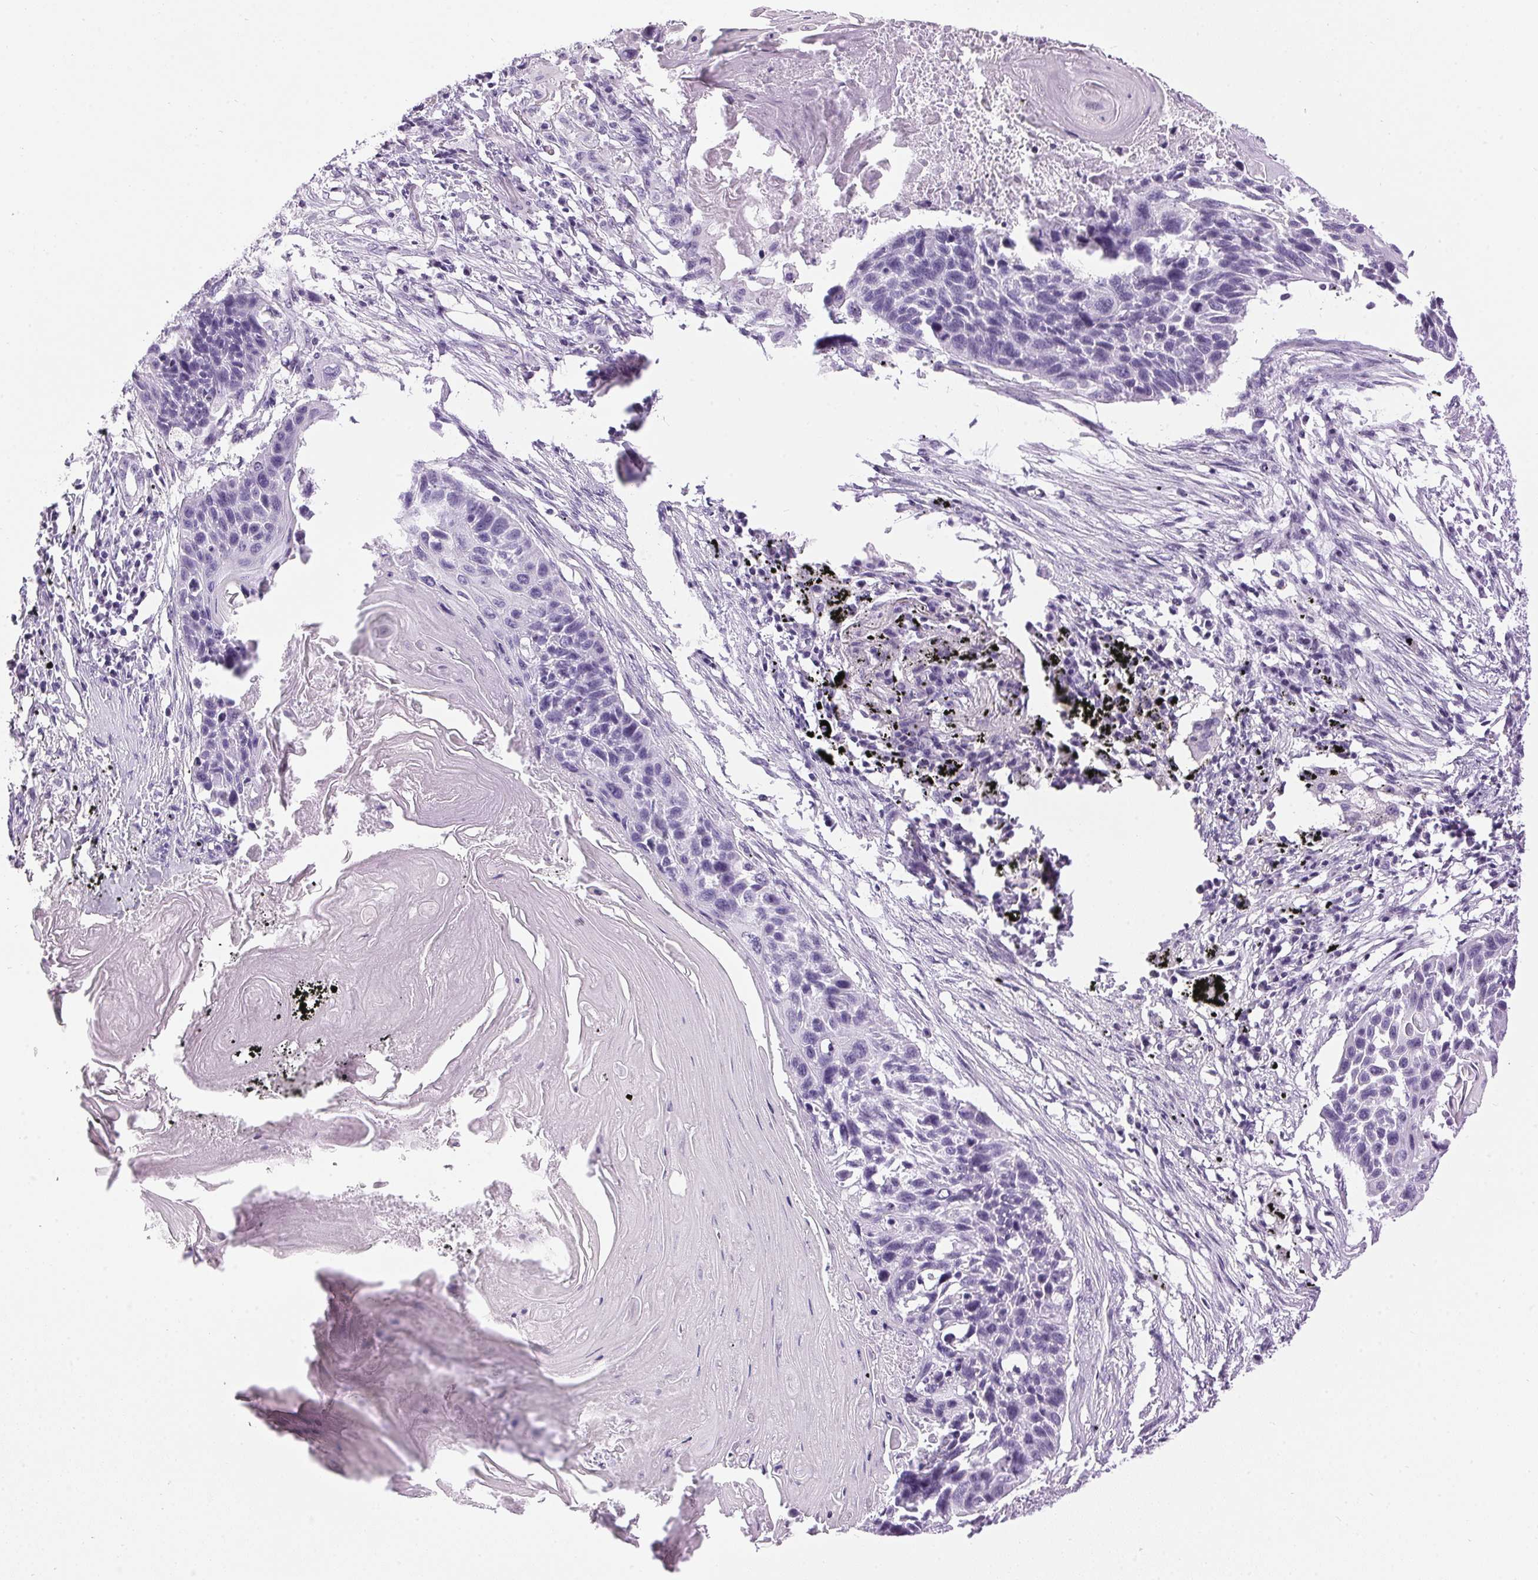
{"staining": {"intensity": "negative", "quantity": "none", "location": "none"}, "tissue": "lung cancer", "cell_type": "Tumor cells", "image_type": "cancer", "snomed": [{"axis": "morphology", "description": "Squamous cell carcinoma, NOS"}, {"axis": "topography", "description": "Lung"}], "caption": "Histopathology image shows no protein expression in tumor cells of squamous cell carcinoma (lung) tissue.", "gene": "SP7", "patient": {"sex": "male", "age": 78}}